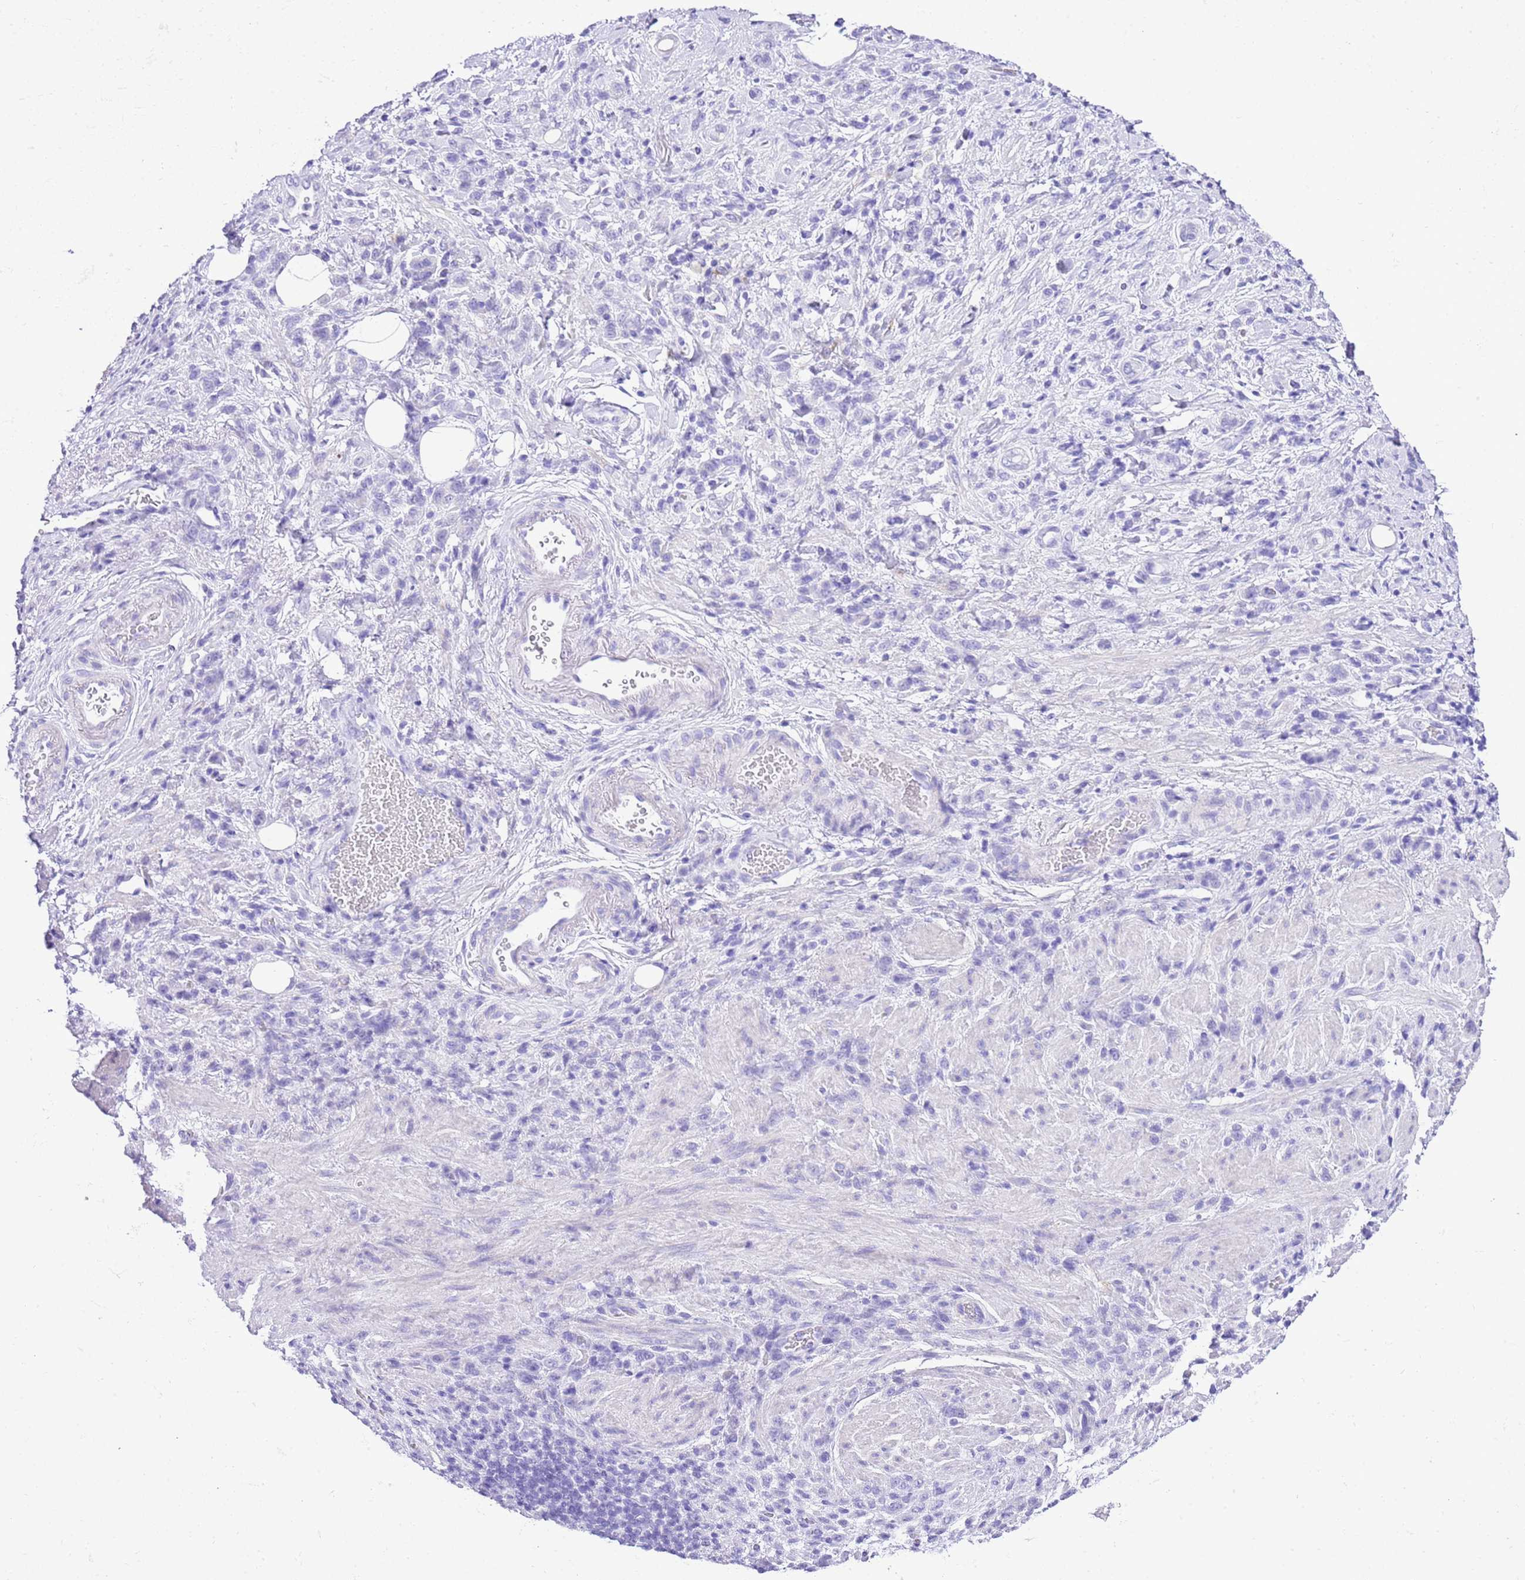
{"staining": {"intensity": "negative", "quantity": "none", "location": "none"}, "tissue": "stomach cancer", "cell_type": "Tumor cells", "image_type": "cancer", "snomed": [{"axis": "morphology", "description": "Adenocarcinoma, NOS"}, {"axis": "topography", "description": "Stomach"}], "caption": "DAB immunohistochemical staining of stomach adenocarcinoma displays no significant expression in tumor cells. (DAB (3,3'-diaminobenzidine) immunohistochemistry with hematoxylin counter stain).", "gene": "KCNC1", "patient": {"sex": "male", "age": 77}}